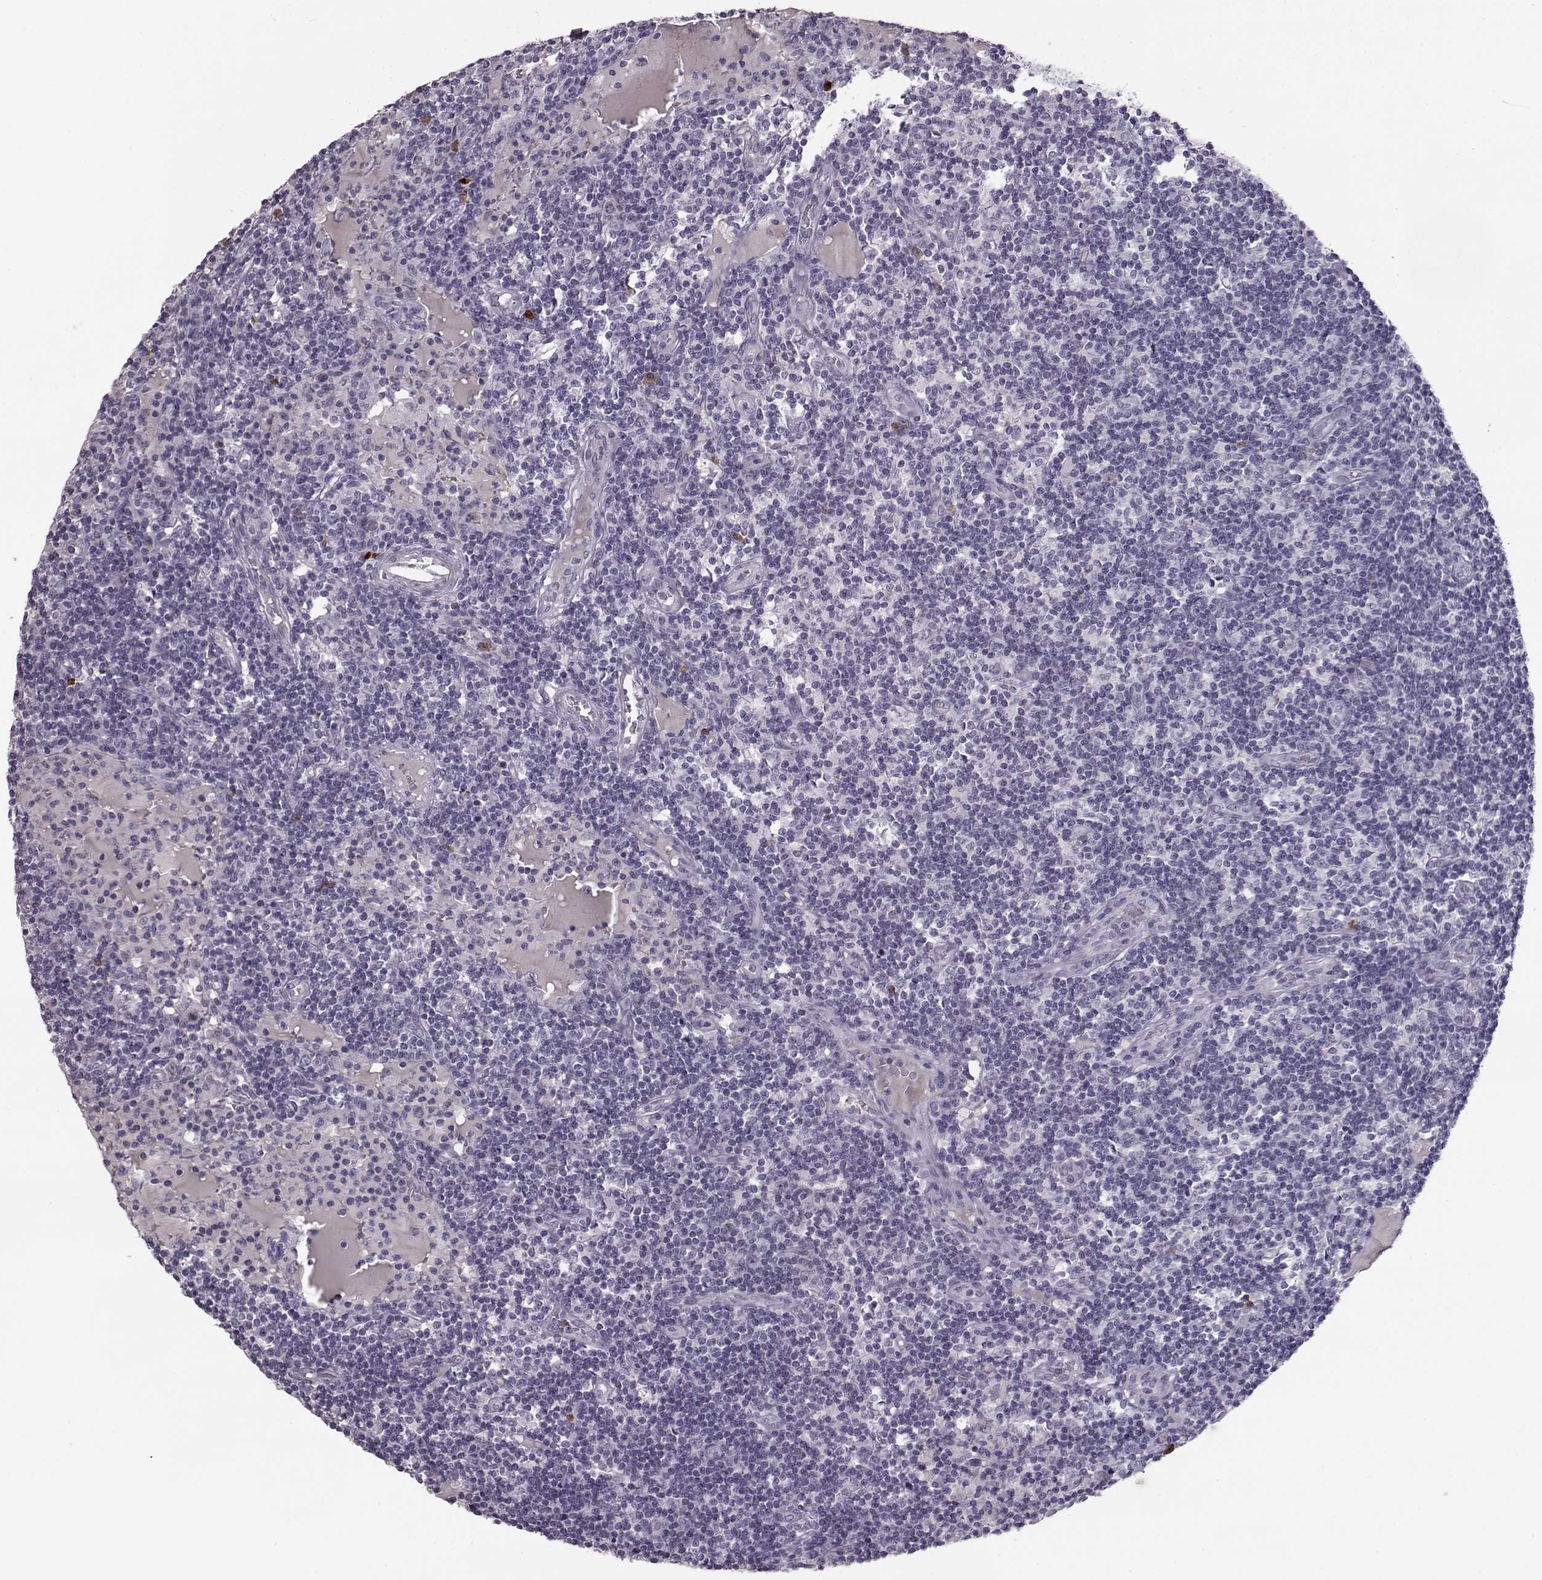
{"staining": {"intensity": "negative", "quantity": "none", "location": "none"}, "tissue": "lymph node", "cell_type": "Germinal center cells", "image_type": "normal", "snomed": [{"axis": "morphology", "description": "Normal tissue, NOS"}, {"axis": "topography", "description": "Lymph node"}], "caption": "This is an immunohistochemistry (IHC) micrograph of unremarkable human lymph node. There is no staining in germinal center cells.", "gene": "CCL19", "patient": {"sex": "female", "age": 72}}